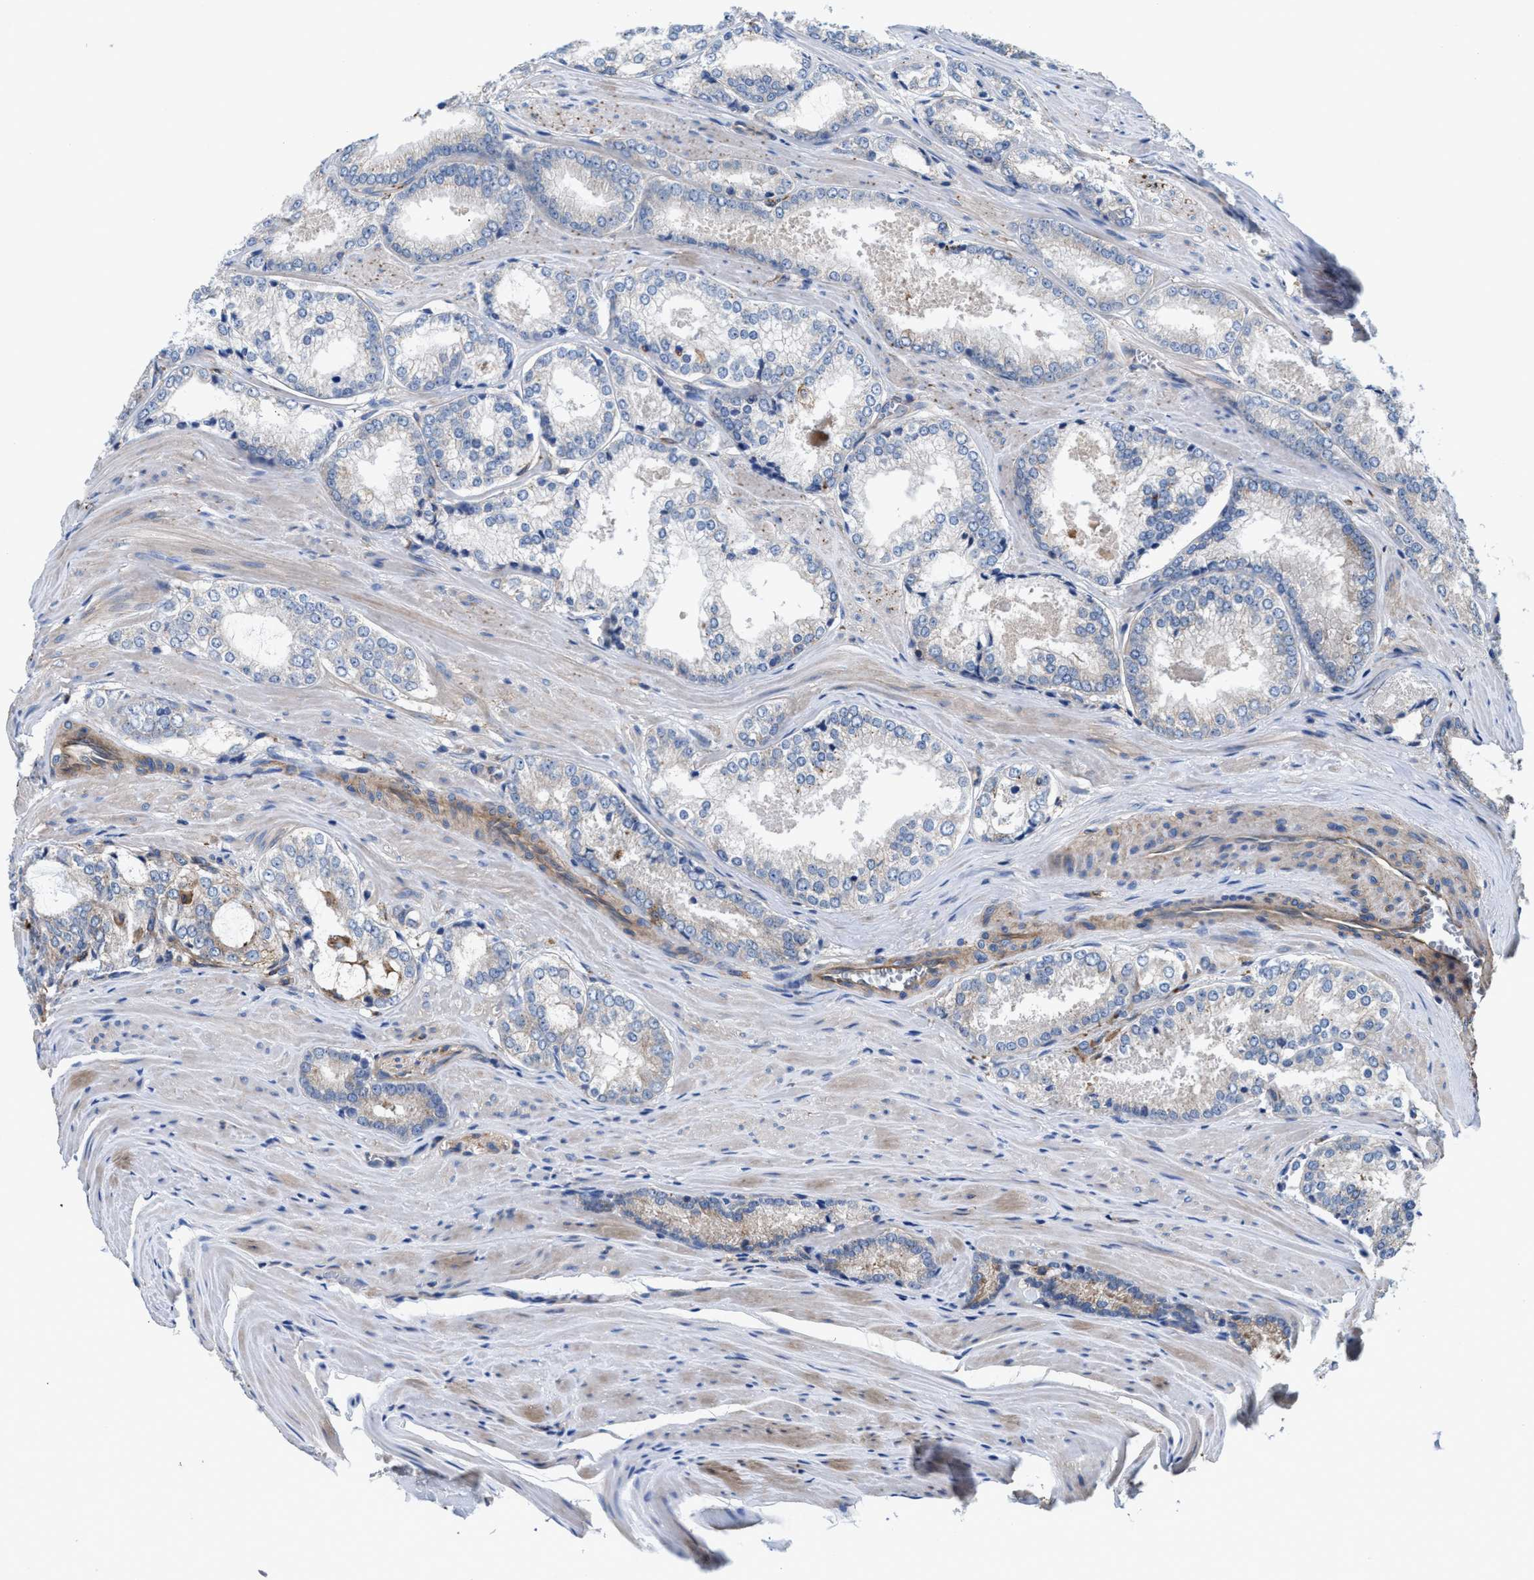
{"staining": {"intensity": "weak", "quantity": "<25%", "location": "cytoplasmic/membranous"}, "tissue": "prostate cancer", "cell_type": "Tumor cells", "image_type": "cancer", "snomed": [{"axis": "morphology", "description": "Adenocarcinoma, Low grade"}, {"axis": "topography", "description": "Prostate"}], "caption": "Immunohistochemical staining of human adenocarcinoma (low-grade) (prostate) demonstrates no significant staining in tumor cells.", "gene": "PPP1R9B", "patient": {"sex": "male", "age": 64}}